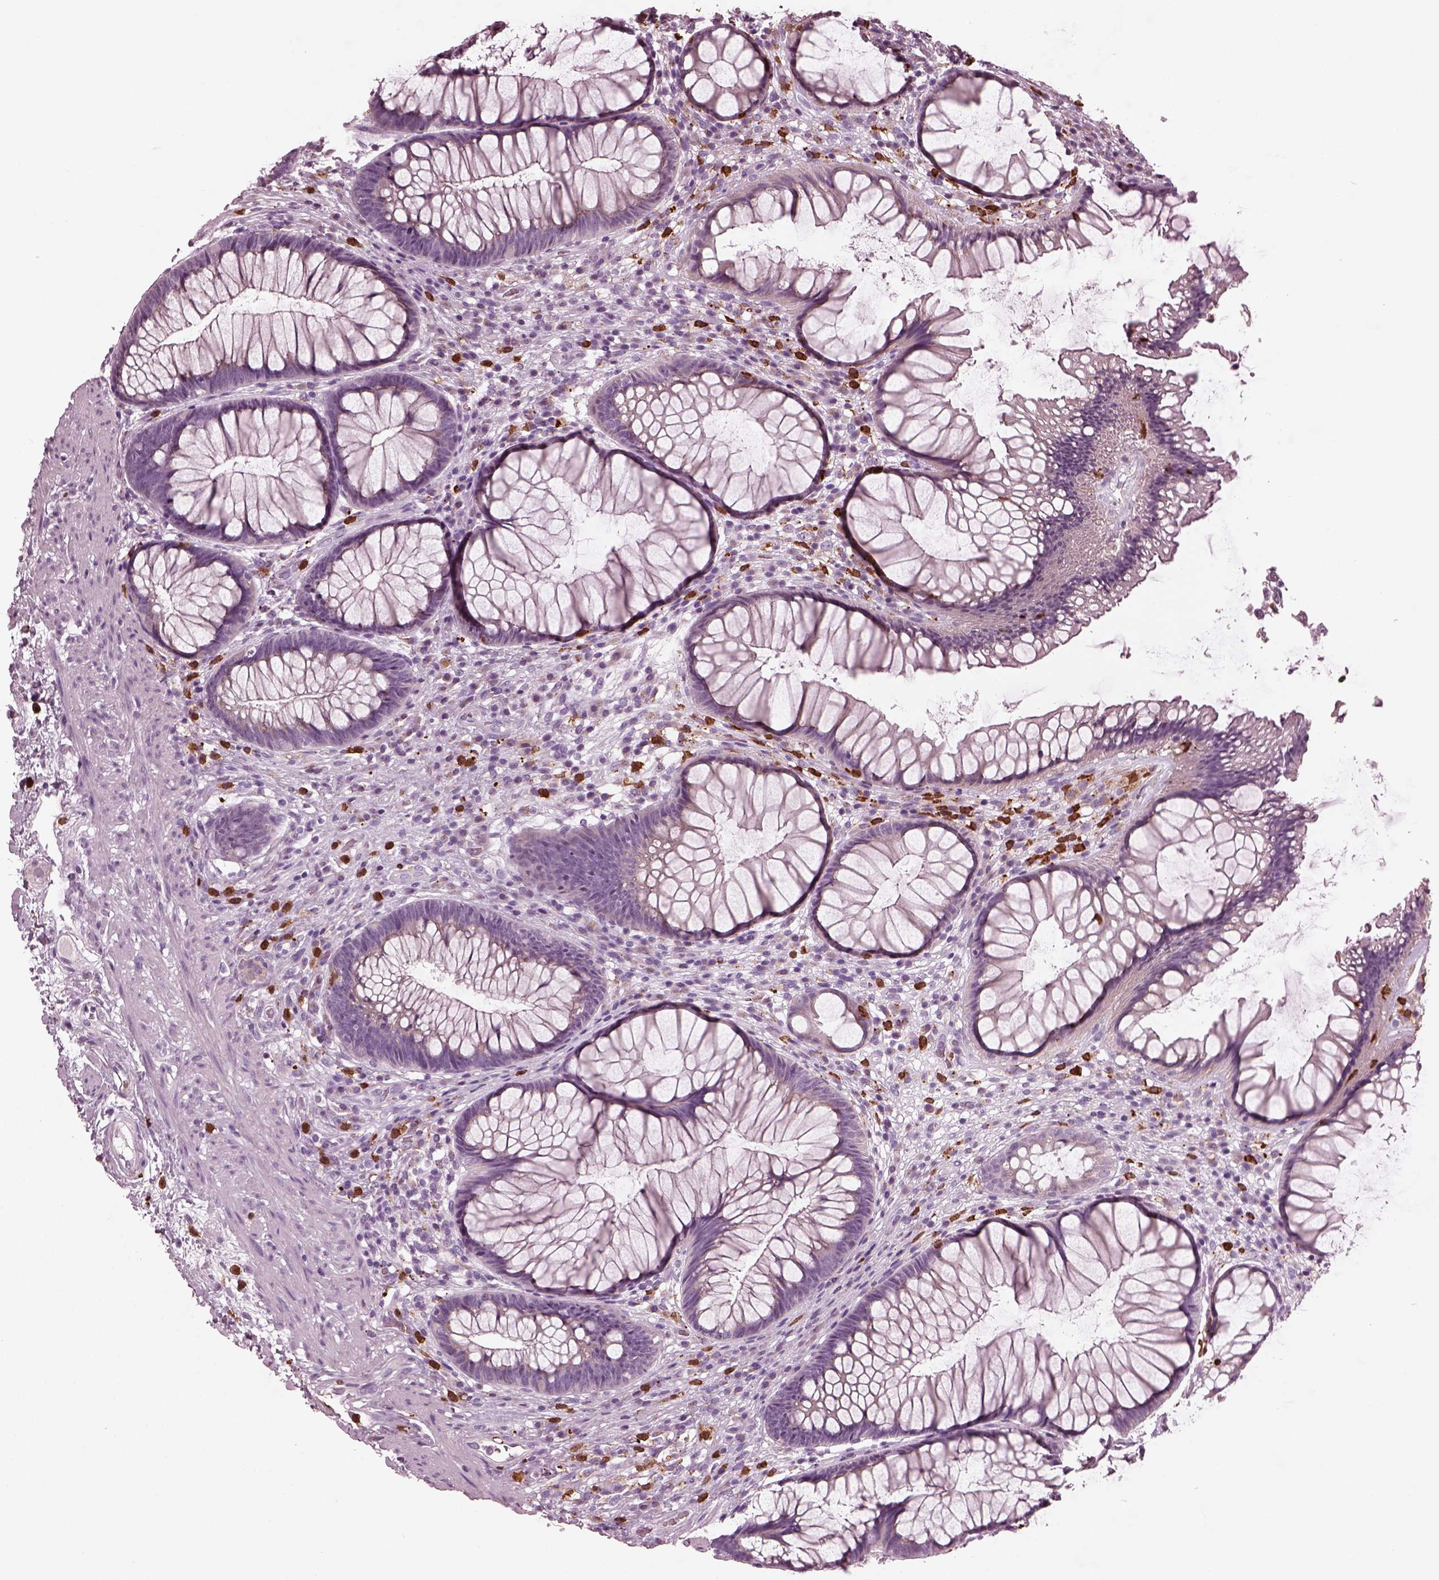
{"staining": {"intensity": "negative", "quantity": "none", "location": "none"}, "tissue": "rectum", "cell_type": "Glandular cells", "image_type": "normal", "snomed": [{"axis": "morphology", "description": "Normal tissue, NOS"}, {"axis": "topography", "description": "Smooth muscle"}, {"axis": "topography", "description": "Rectum"}], "caption": "Histopathology image shows no protein positivity in glandular cells of benign rectum. (DAB immunohistochemistry, high magnification).", "gene": "SLAMF8", "patient": {"sex": "male", "age": 53}}